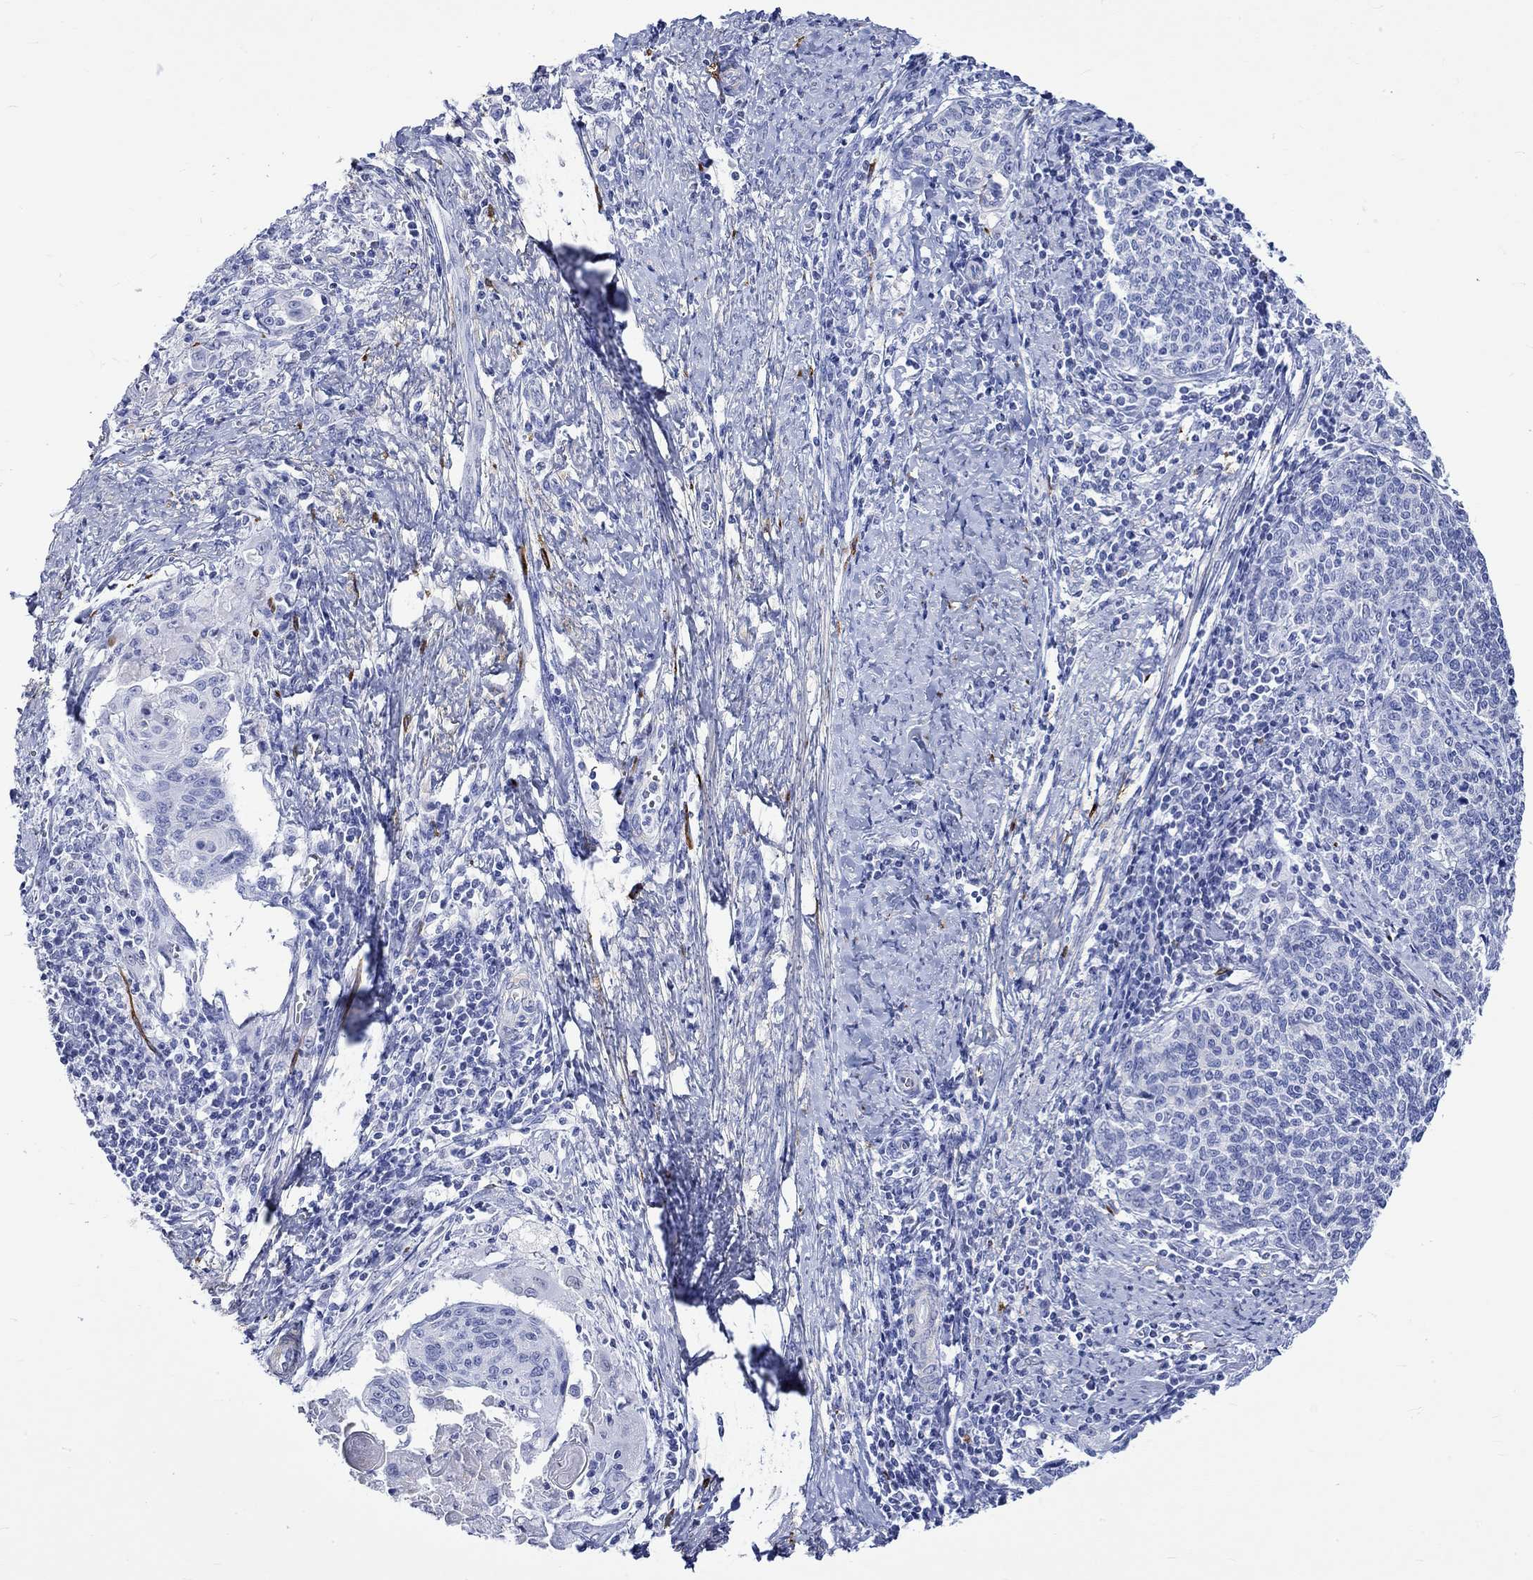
{"staining": {"intensity": "negative", "quantity": "none", "location": "none"}, "tissue": "cervical cancer", "cell_type": "Tumor cells", "image_type": "cancer", "snomed": [{"axis": "morphology", "description": "Squamous cell carcinoma, NOS"}, {"axis": "topography", "description": "Cervix"}], "caption": "Photomicrograph shows no significant protein expression in tumor cells of cervical squamous cell carcinoma.", "gene": "CRYAB", "patient": {"sex": "female", "age": 39}}